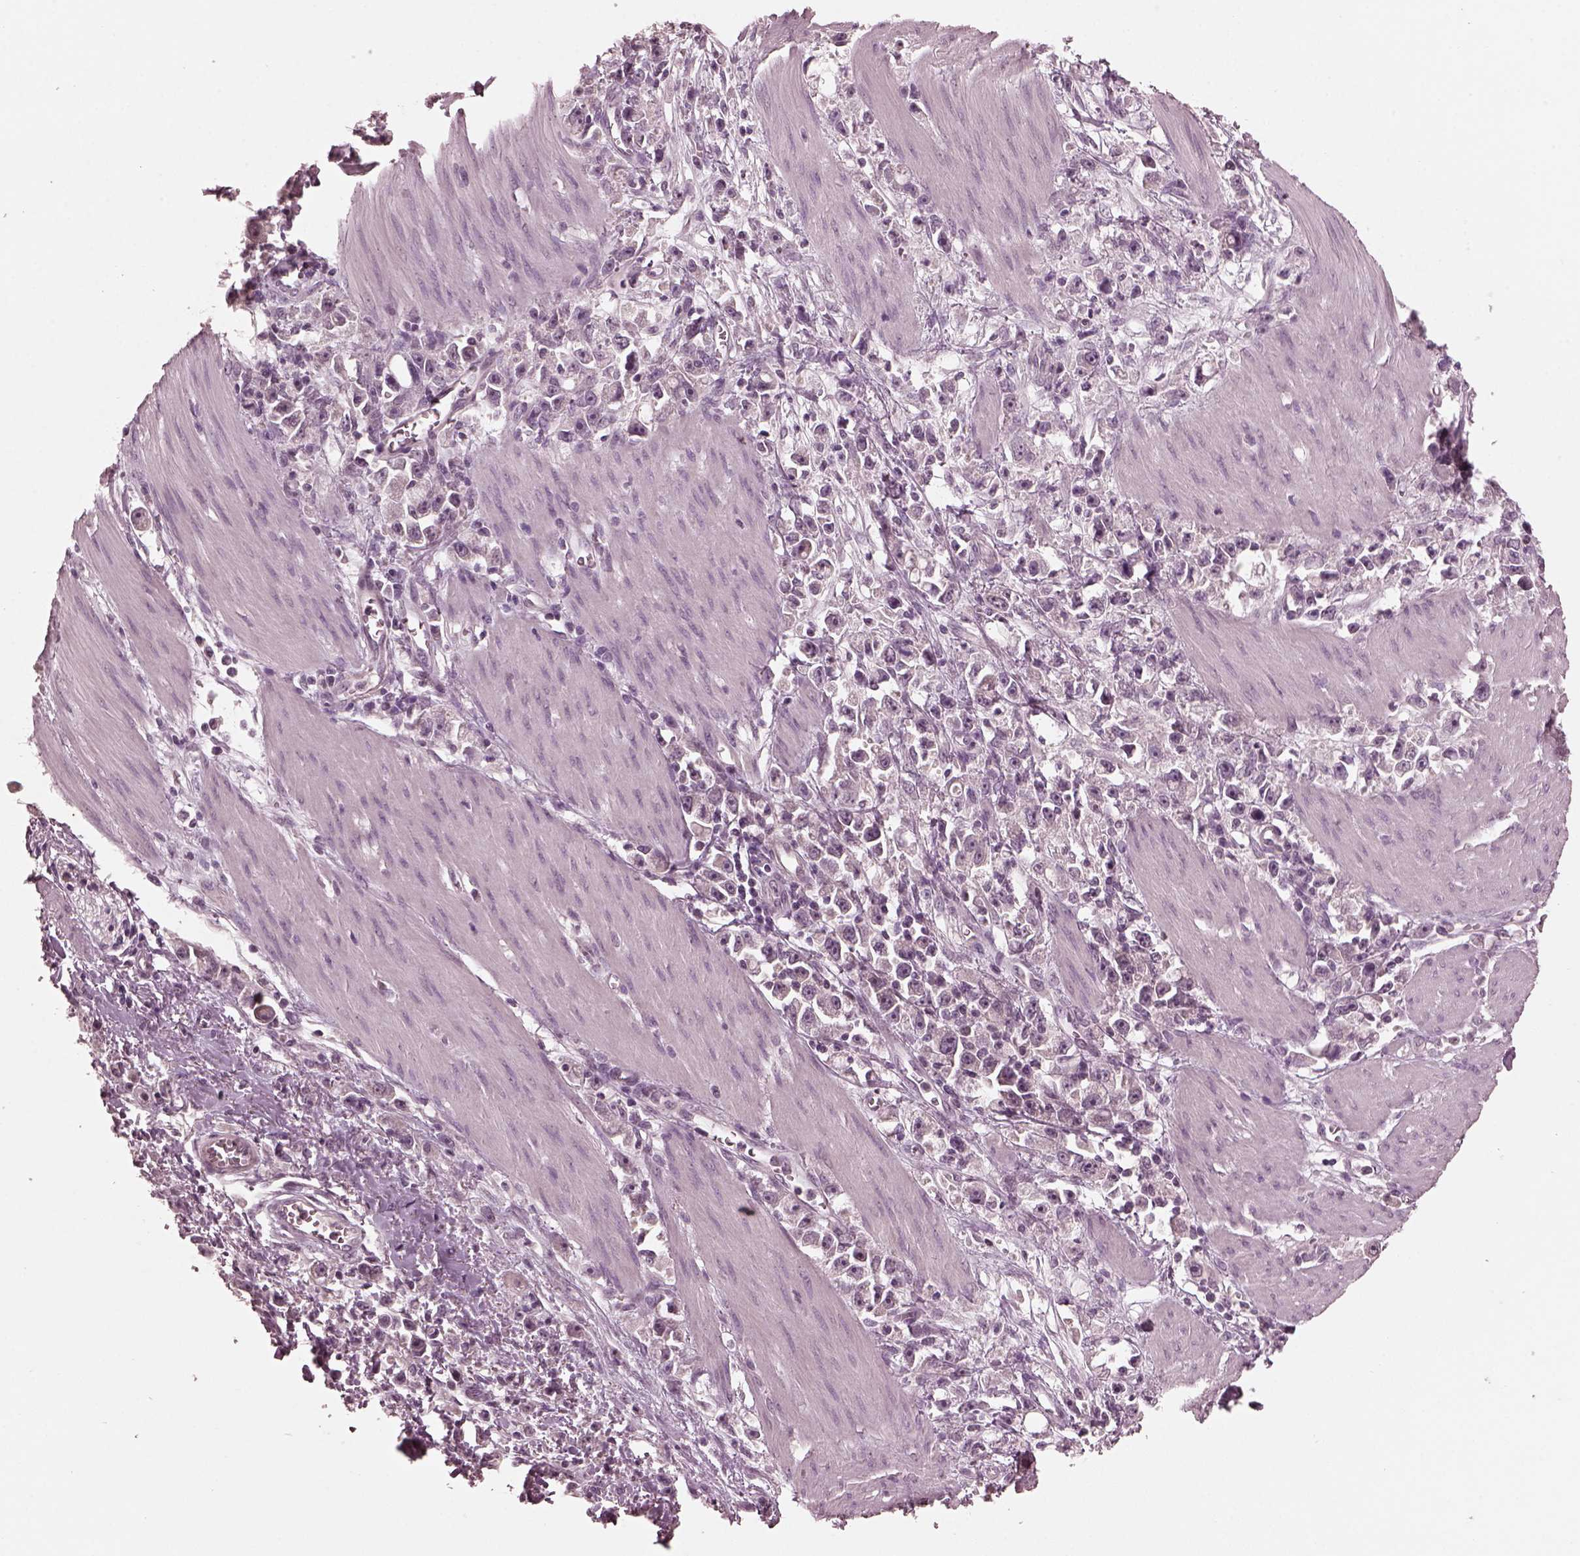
{"staining": {"intensity": "negative", "quantity": "none", "location": "none"}, "tissue": "stomach cancer", "cell_type": "Tumor cells", "image_type": "cancer", "snomed": [{"axis": "morphology", "description": "Adenocarcinoma, NOS"}, {"axis": "topography", "description": "Stomach"}], "caption": "Immunohistochemical staining of adenocarcinoma (stomach) exhibits no significant expression in tumor cells. The staining was performed using DAB (3,3'-diaminobenzidine) to visualize the protein expression in brown, while the nuclei were stained in blue with hematoxylin (Magnification: 20x).", "gene": "RGS7", "patient": {"sex": "female", "age": 59}}